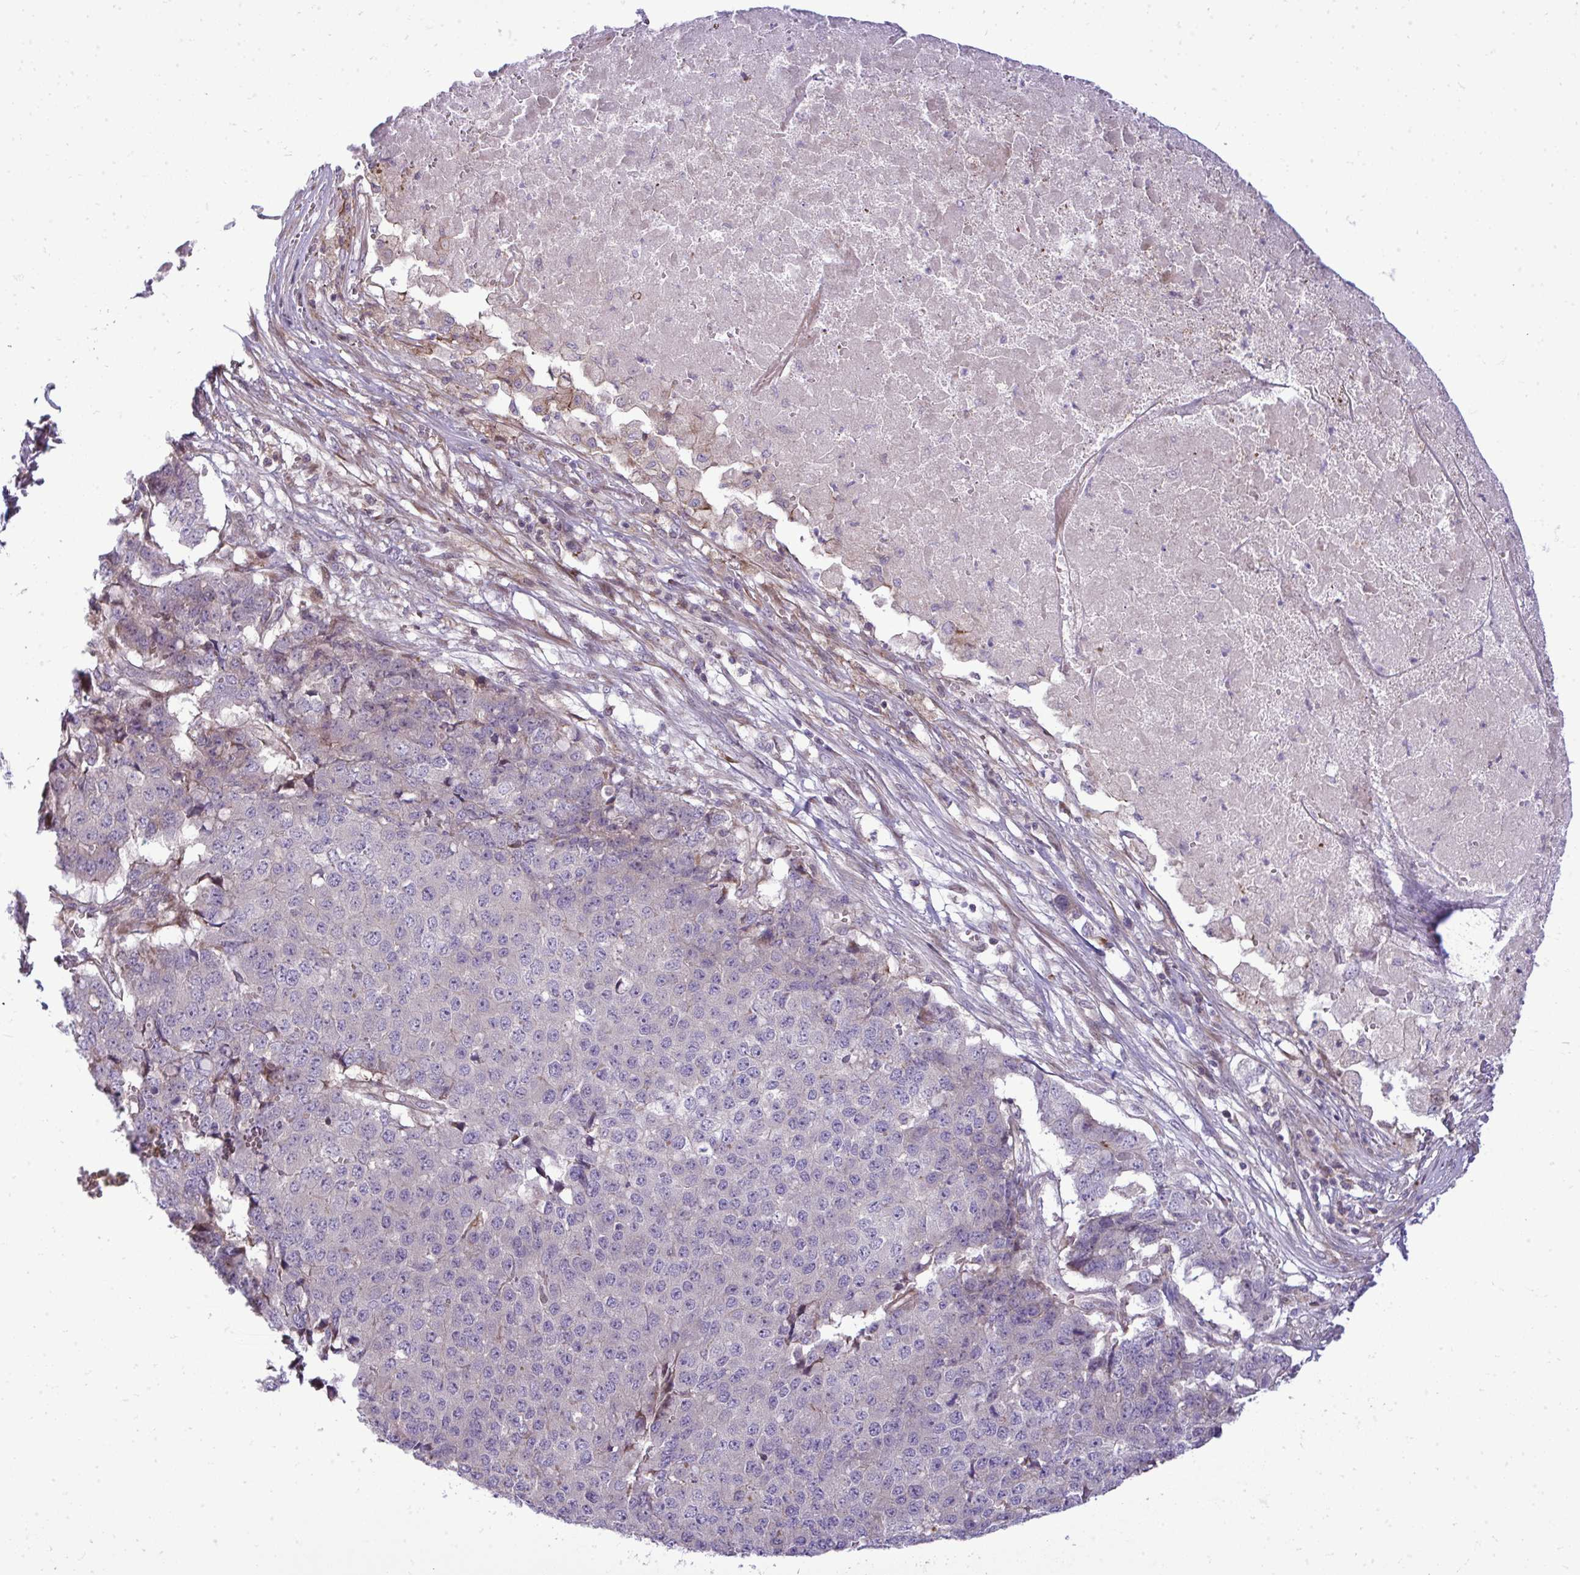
{"staining": {"intensity": "negative", "quantity": "none", "location": "none"}, "tissue": "pancreatic cancer", "cell_type": "Tumor cells", "image_type": "cancer", "snomed": [{"axis": "morphology", "description": "Adenocarcinoma, NOS"}, {"axis": "topography", "description": "Pancreas"}], "caption": "Immunohistochemistry (IHC) photomicrograph of neoplastic tissue: human pancreatic cancer stained with DAB displays no significant protein expression in tumor cells. The staining was performed using DAB to visualize the protein expression in brown, while the nuclei were stained in blue with hematoxylin (Magnification: 20x).", "gene": "ZSCAN9", "patient": {"sex": "male", "age": 50}}